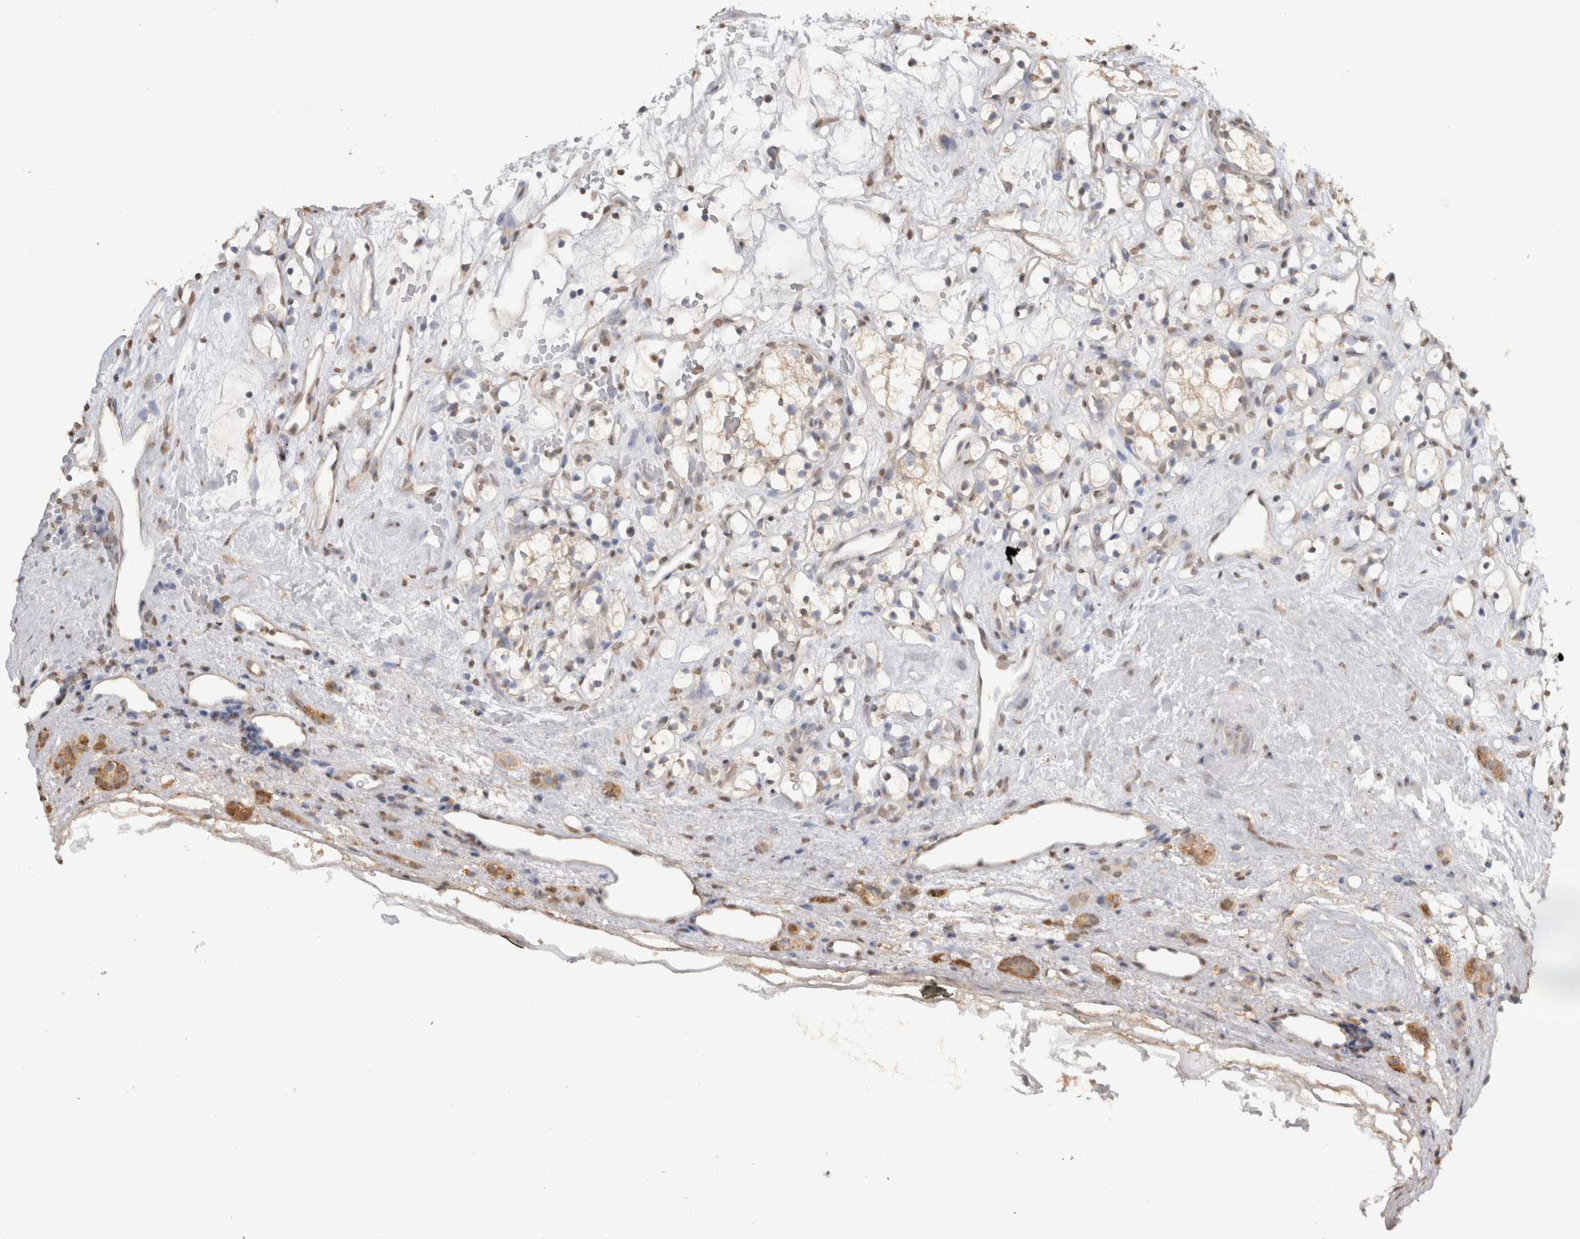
{"staining": {"intensity": "weak", "quantity": "<25%", "location": "cytoplasmic/membranous"}, "tissue": "renal cancer", "cell_type": "Tumor cells", "image_type": "cancer", "snomed": [{"axis": "morphology", "description": "Adenocarcinoma, NOS"}, {"axis": "topography", "description": "Kidney"}], "caption": "Renal cancer (adenocarcinoma) stained for a protein using immunohistochemistry (IHC) exhibits no positivity tumor cells.", "gene": "NAALADL2", "patient": {"sex": "female", "age": 60}}